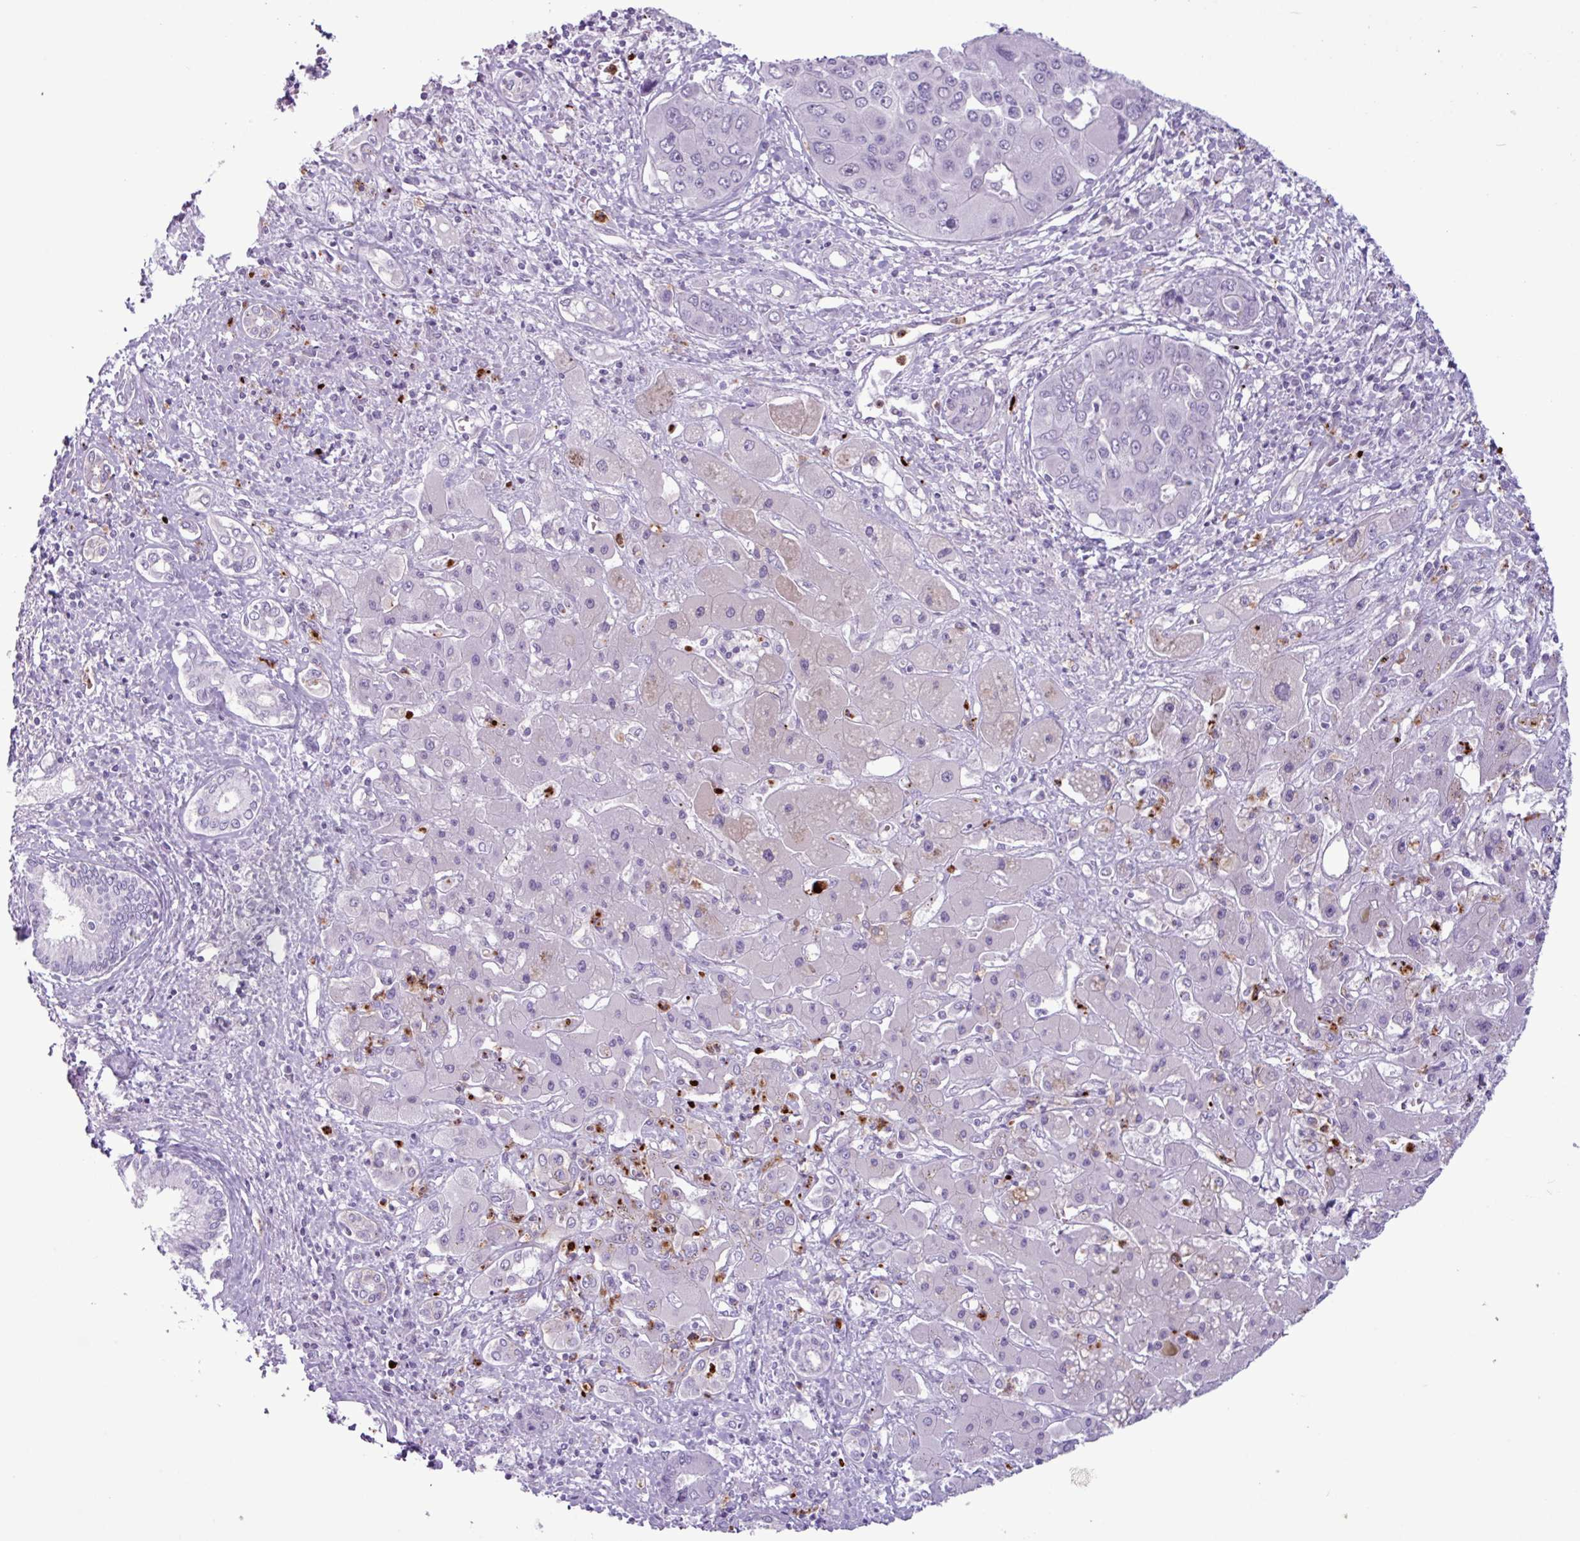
{"staining": {"intensity": "negative", "quantity": "none", "location": "none"}, "tissue": "liver cancer", "cell_type": "Tumor cells", "image_type": "cancer", "snomed": [{"axis": "morphology", "description": "Cholangiocarcinoma"}, {"axis": "topography", "description": "Liver"}], "caption": "This is an immunohistochemistry (IHC) photomicrograph of liver cholangiocarcinoma. There is no staining in tumor cells.", "gene": "TMEM178A", "patient": {"sex": "male", "age": 67}}